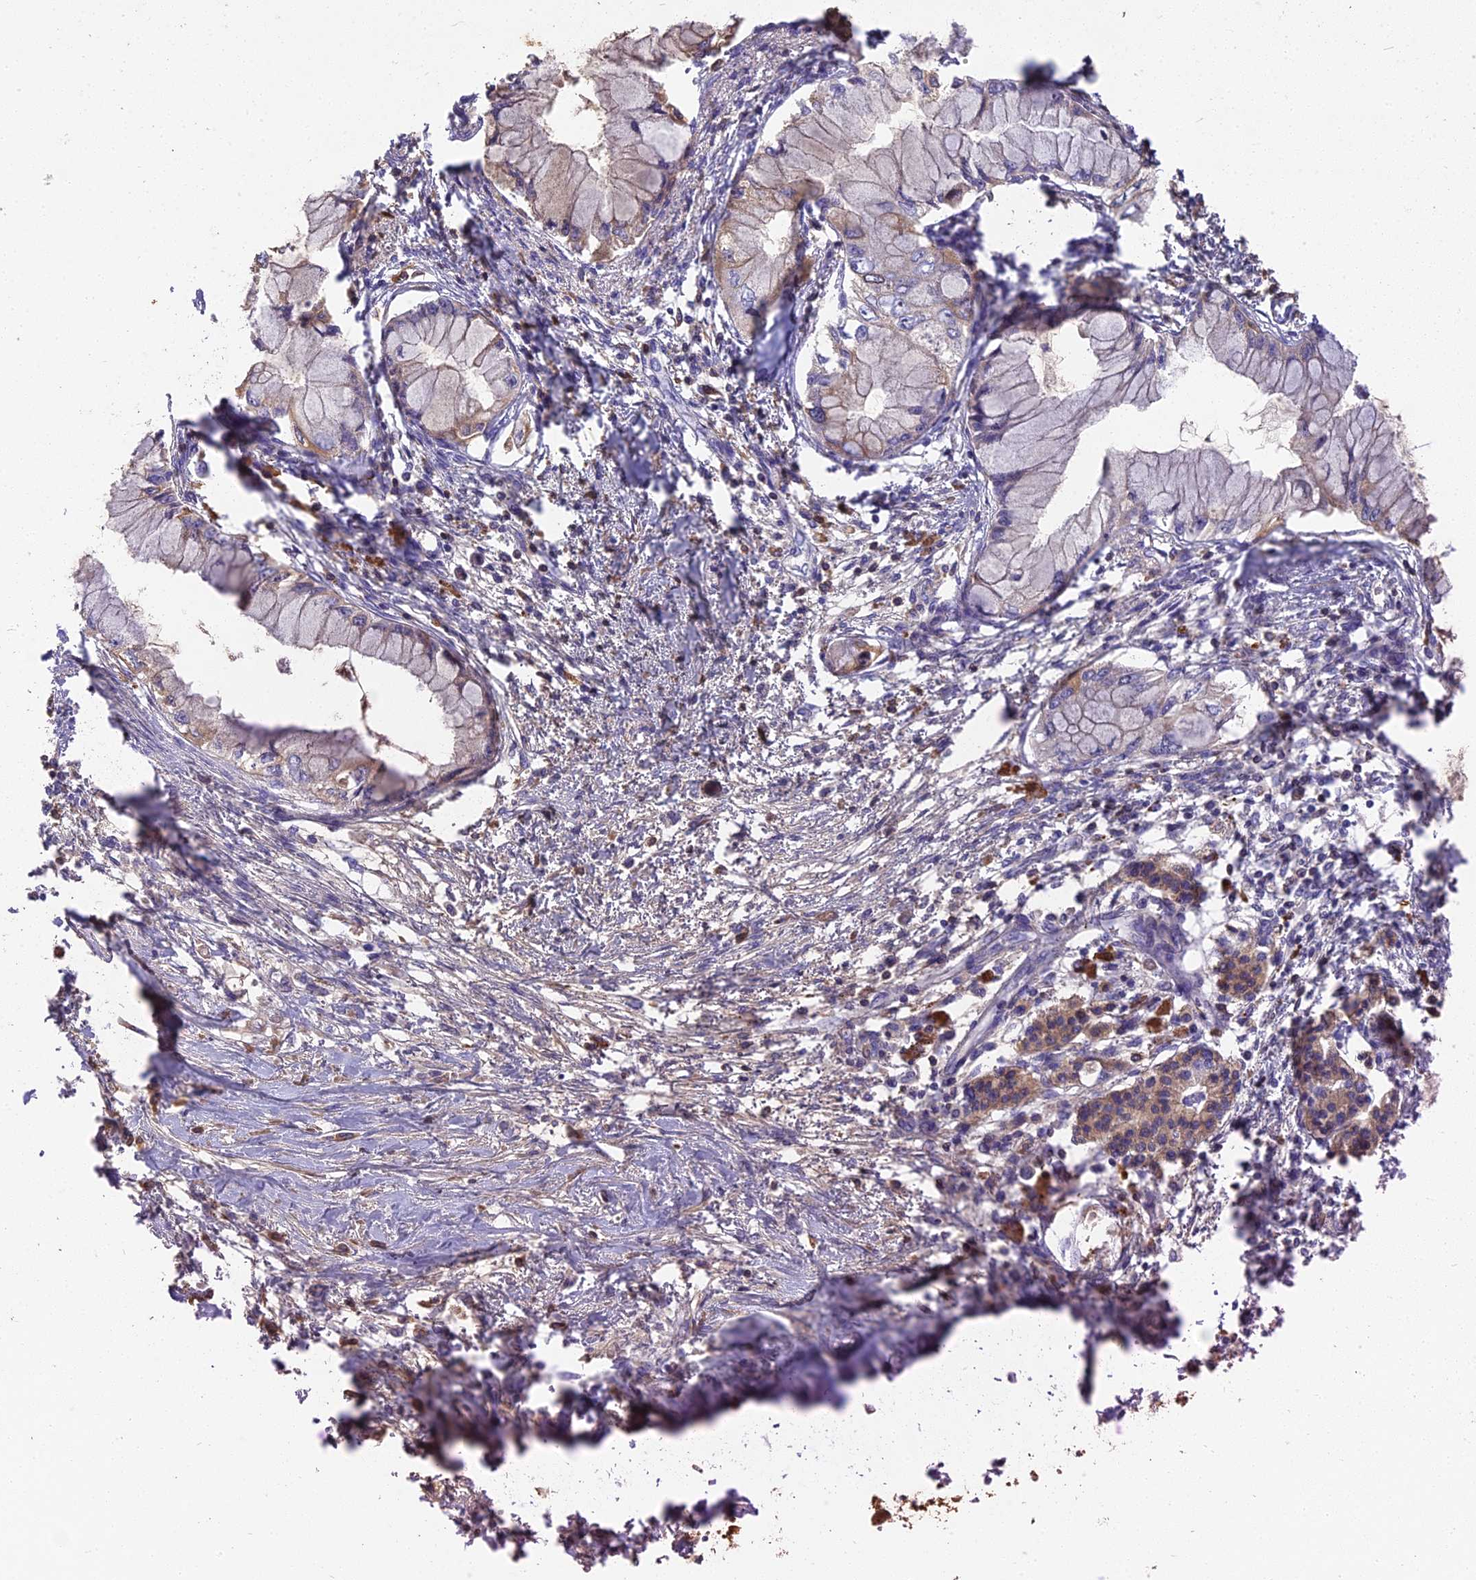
{"staining": {"intensity": "weak", "quantity": "<25%", "location": "cytoplasmic/membranous"}, "tissue": "pancreatic cancer", "cell_type": "Tumor cells", "image_type": "cancer", "snomed": [{"axis": "morphology", "description": "Adenocarcinoma, NOS"}, {"axis": "topography", "description": "Pancreas"}], "caption": "Immunohistochemical staining of human adenocarcinoma (pancreatic) displays no significant expression in tumor cells.", "gene": "ERMAP", "patient": {"sex": "male", "age": 48}}